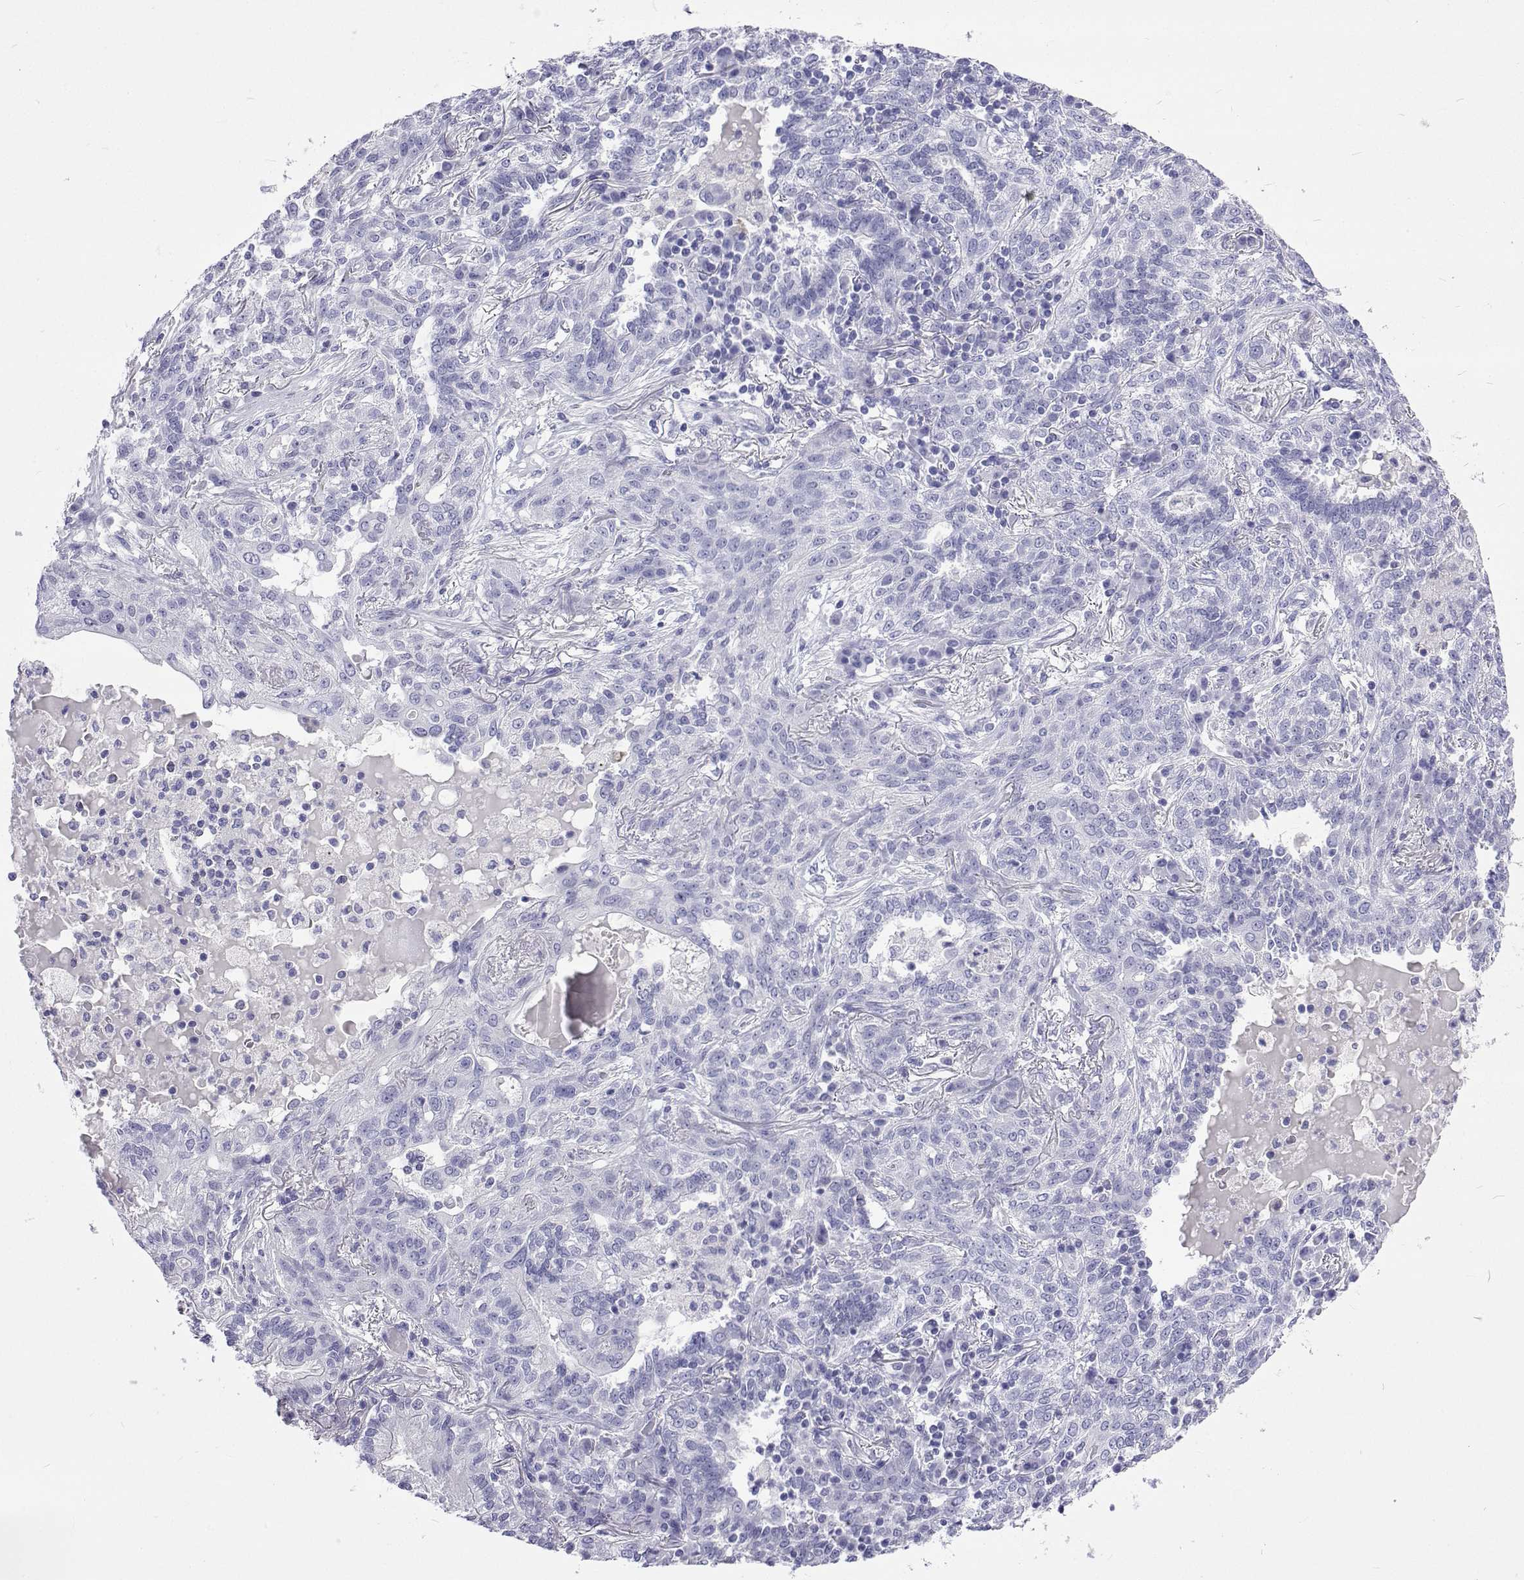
{"staining": {"intensity": "negative", "quantity": "none", "location": "none"}, "tissue": "lung cancer", "cell_type": "Tumor cells", "image_type": "cancer", "snomed": [{"axis": "morphology", "description": "Squamous cell carcinoma, NOS"}, {"axis": "topography", "description": "Lung"}], "caption": "High power microscopy image of an immunohistochemistry micrograph of lung squamous cell carcinoma, revealing no significant expression in tumor cells. (Immunohistochemistry (ihc), brightfield microscopy, high magnification).", "gene": "UMODL1", "patient": {"sex": "female", "age": 70}}